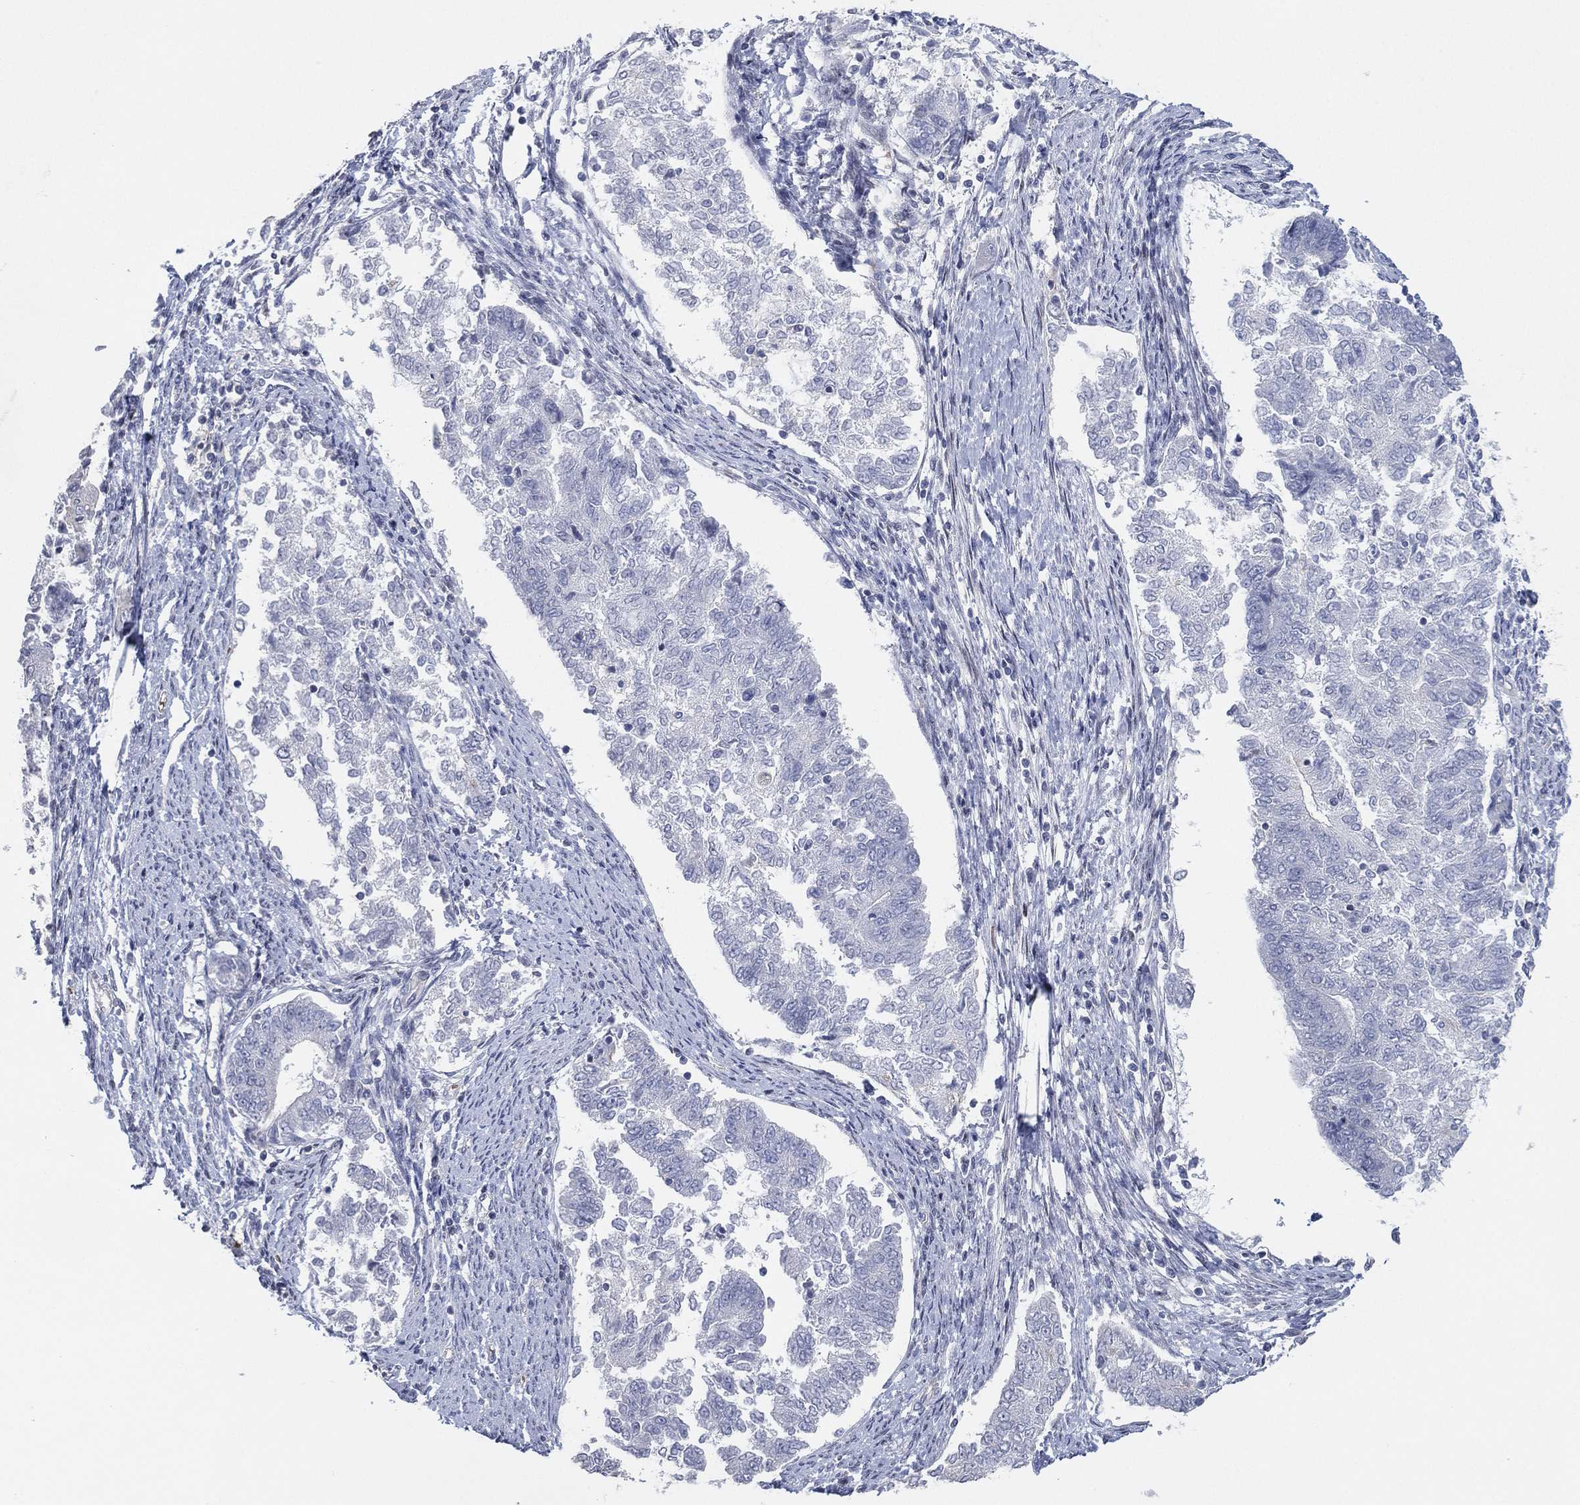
{"staining": {"intensity": "negative", "quantity": "none", "location": "none"}, "tissue": "endometrial cancer", "cell_type": "Tumor cells", "image_type": "cancer", "snomed": [{"axis": "morphology", "description": "Adenocarcinoma, NOS"}, {"axis": "topography", "description": "Endometrium"}], "caption": "An image of endometrial cancer (adenocarcinoma) stained for a protein shows no brown staining in tumor cells. (DAB immunohistochemistry (IHC), high magnification).", "gene": "CFTR", "patient": {"sex": "female", "age": 65}}